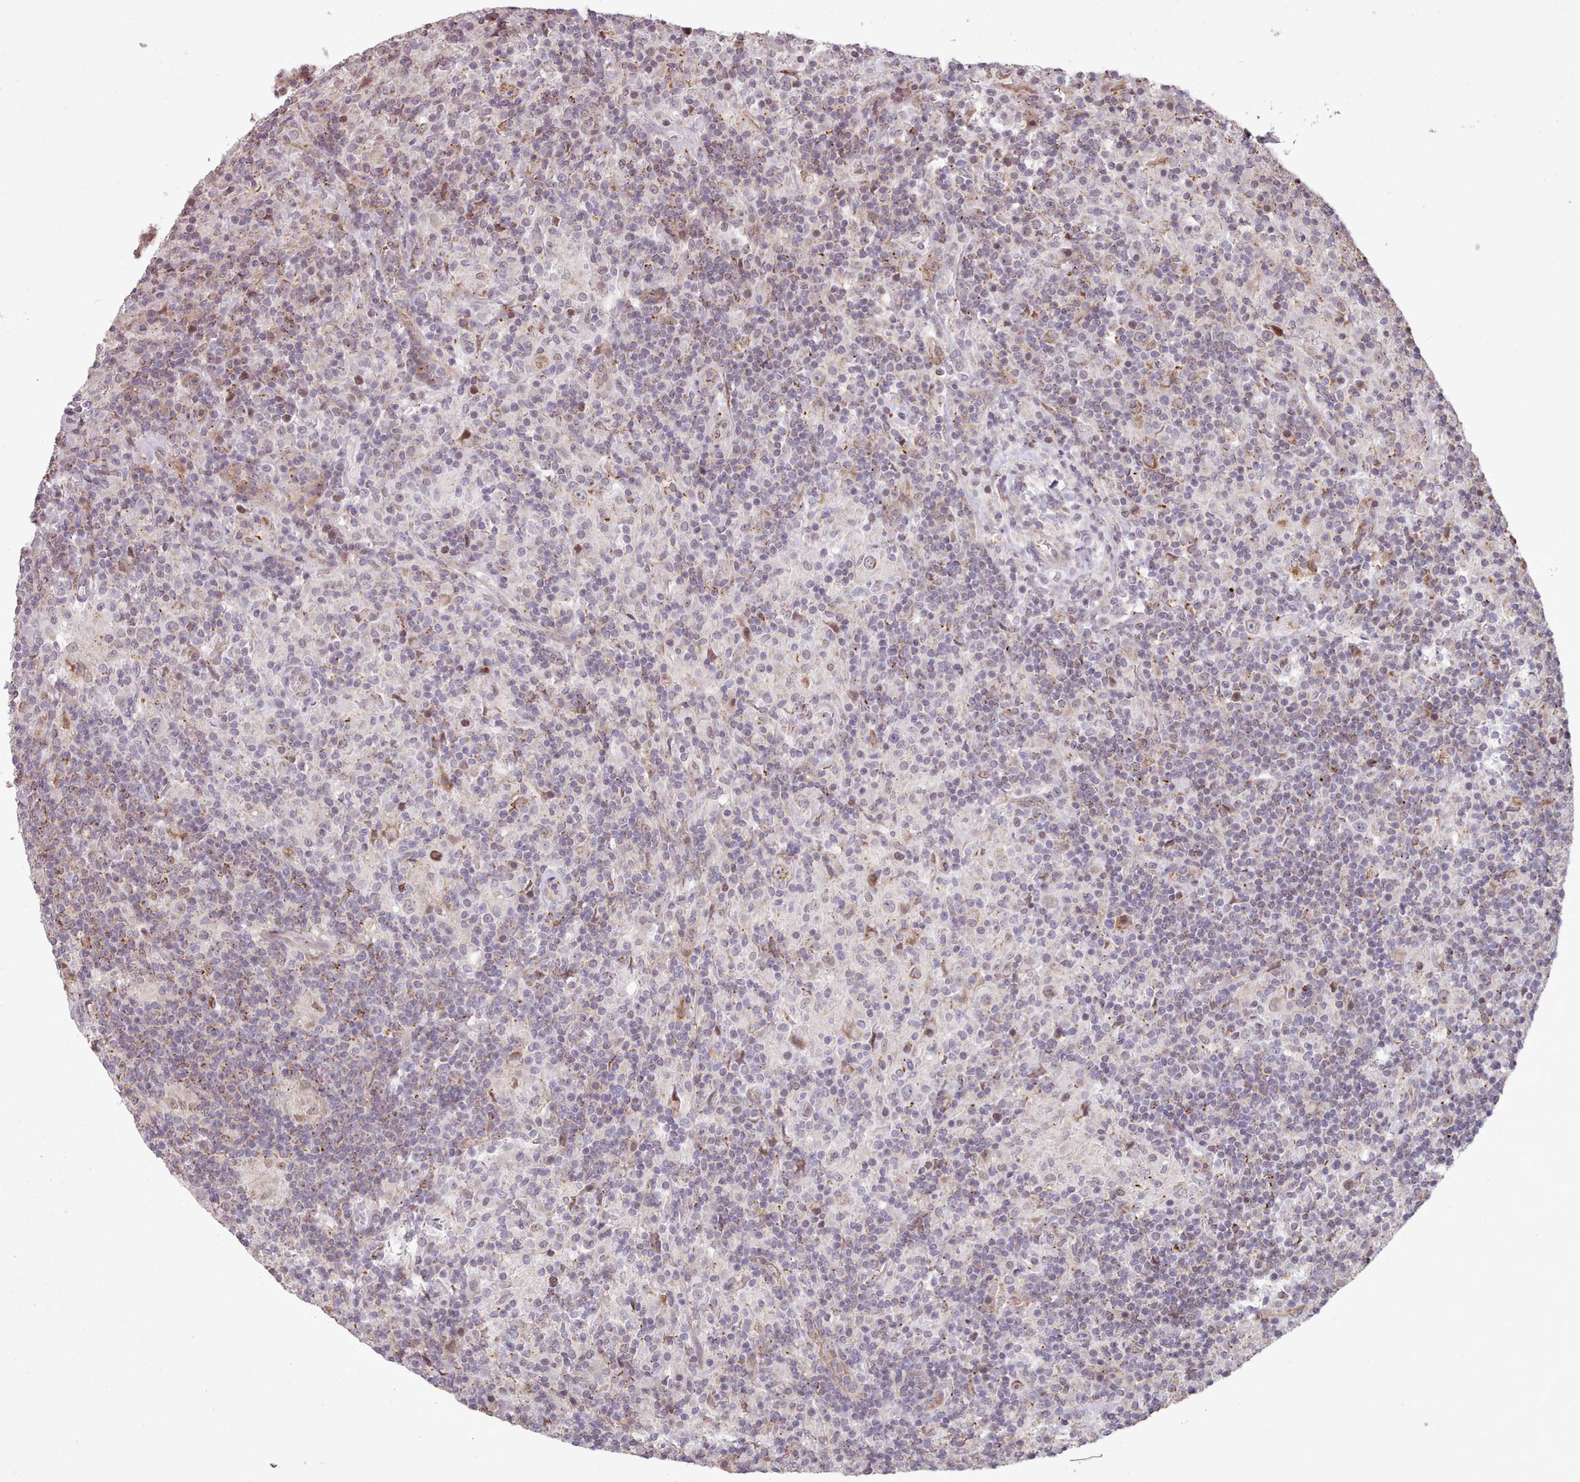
{"staining": {"intensity": "moderate", "quantity": "<25%", "location": "cytoplasmic/membranous"}, "tissue": "lymphoma", "cell_type": "Tumor cells", "image_type": "cancer", "snomed": [{"axis": "morphology", "description": "Hodgkin's disease, NOS"}, {"axis": "topography", "description": "Lymph node"}], "caption": "Protein analysis of lymphoma tissue shows moderate cytoplasmic/membranous staining in about <25% of tumor cells.", "gene": "ZMYM4", "patient": {"sex": "male", "age": 70}}